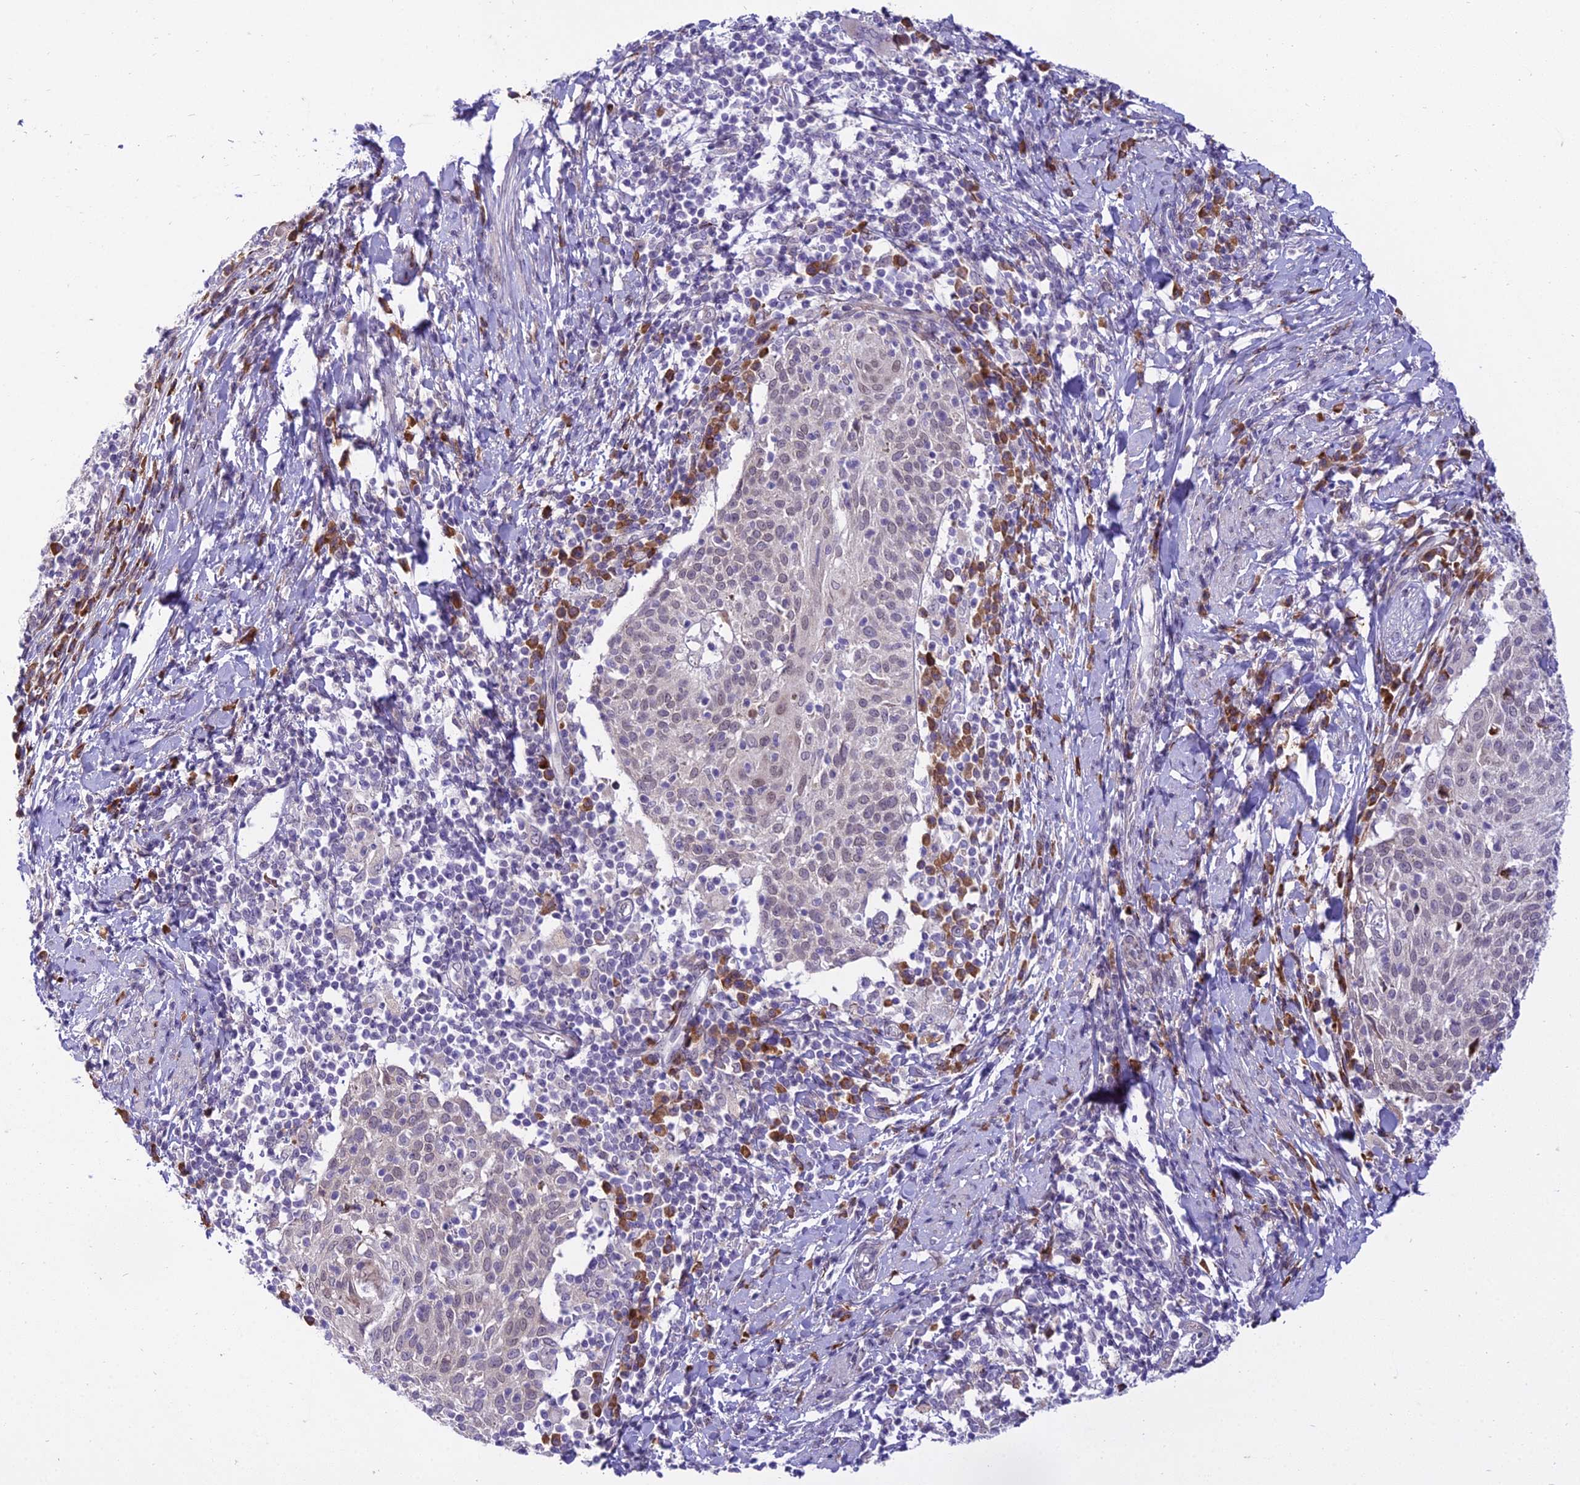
{"staining": {"intensity": "weak", "quantity": "<25%", "location": "nuclear"}, "tissue": "cervical cancer", "cell_type": "Tumor cells", "image_type": "cancer", "snomed": [{"axis": "morphology", "description": "Squamous cell carcinoma, NOS"}, {"axis": "topography", "description": "Cervix"}], "caption": "Histopathology image shows no protein expression in tumor cells of squamous cell carcinoma (cervical) tissue.", "gene": "NEURL2", "patient": {"sex": "female", "age": 52}}